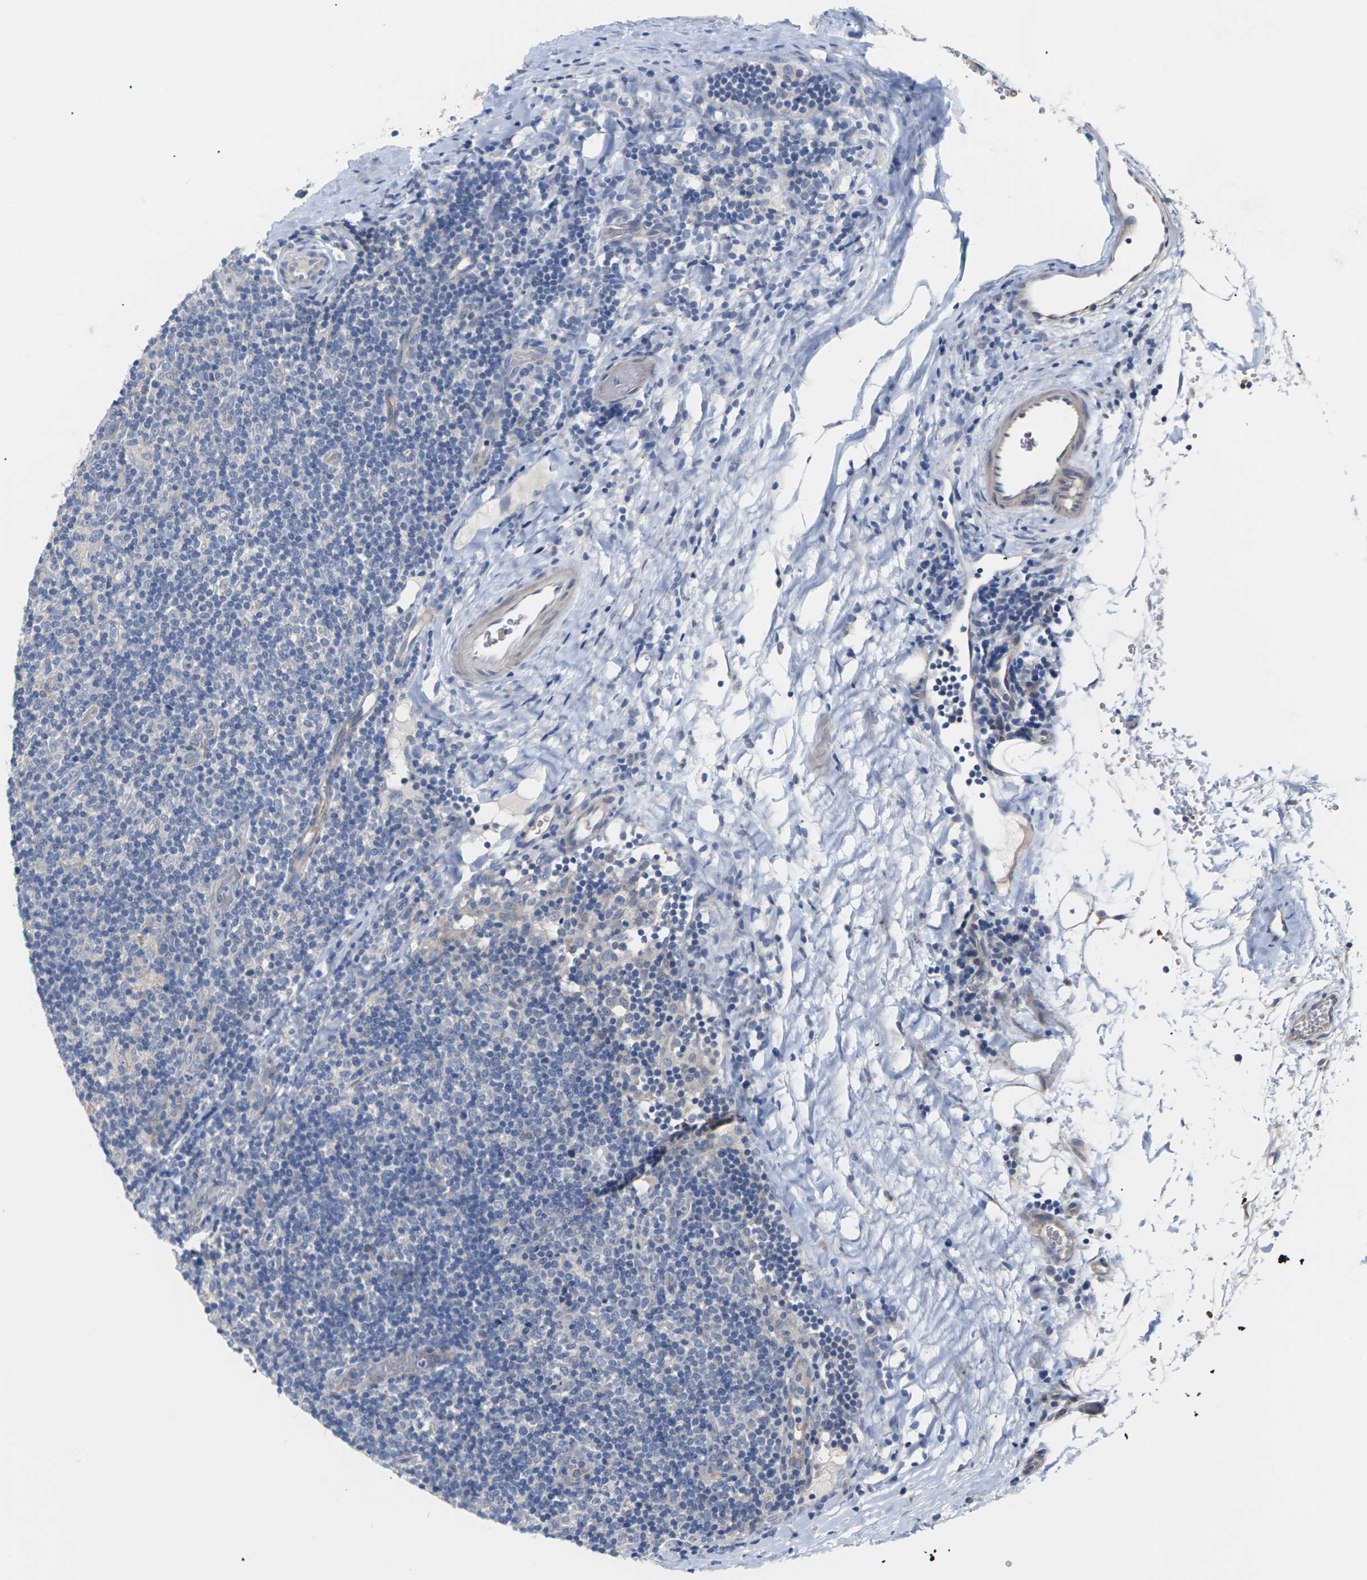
{"staining": {"intensity": "negative", "quantity": "none", "location": "none"}, "tissue": "lymphoma", "cell_type": "Tumor cells", "image_type": "cancer", "snomed": [{"axis": "morphology", "description": "Hodgkin's disease, NOS"}, {"axis": "topography", "description": "Lymph node"}], "caption": "Immunohistochemistry micrograph of human lymphoma stained for a protein (brown), which displays no positivity in tumor cells.", "gene": "TMCO4", "patient": {"sex": "female", "age": 57}}